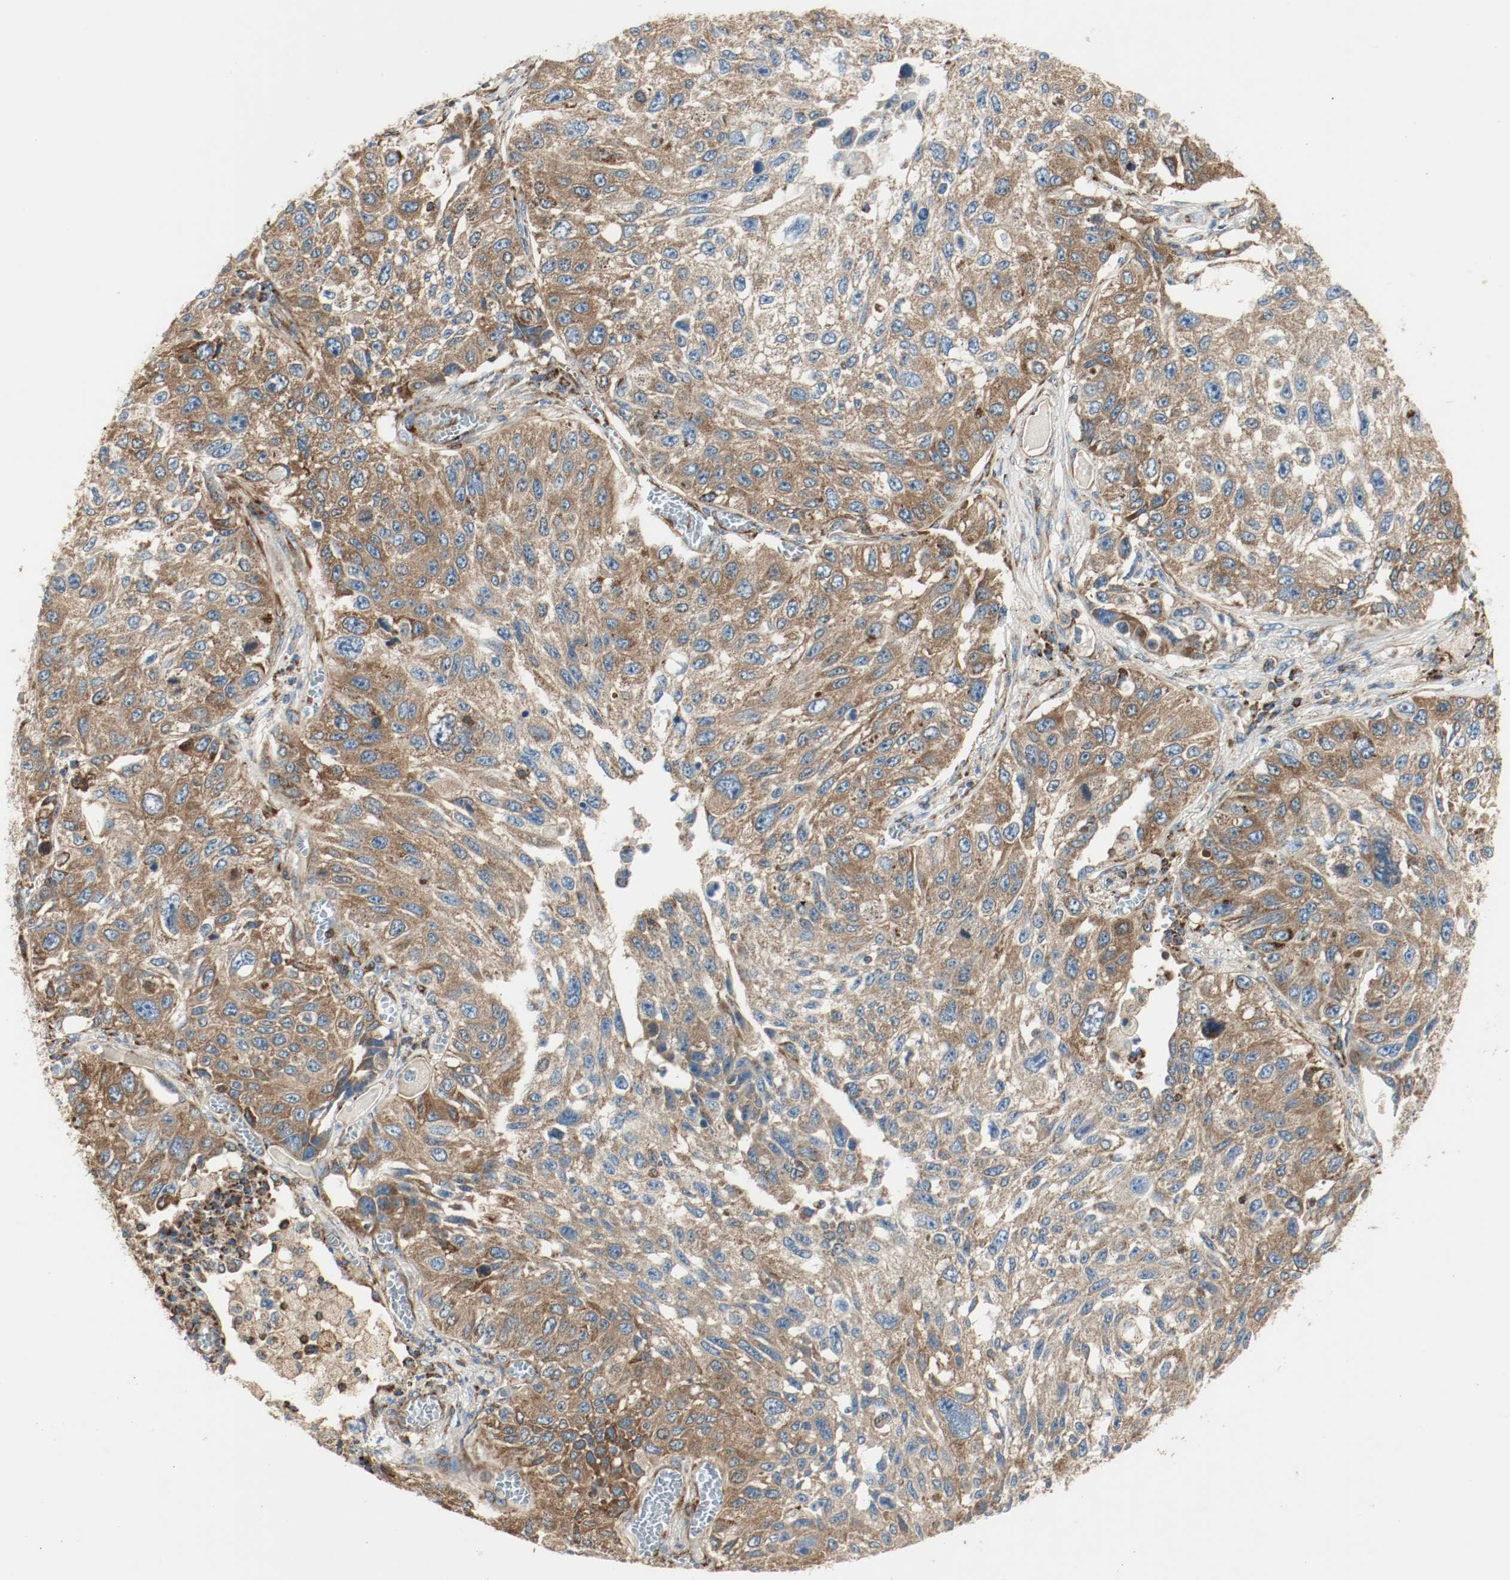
{"staining": {"intensity": "strong", "quantity": ">75%", "location": "cytoplasmic/membranous"}, "tissue": "lung cancer", "cell_type": "Tumor cells", "image_type": "cancer", "snomed": [{"axis": "morphology", "description": "Squamous cell carcinoma, NOS"}, {"axis": "topography", "description": "Lung"}], "caption": "Brown immunohistochemical staining in lung cancer (squamous cell carcinoma) demonstrates strong cytoplasmic/membranous expression in about >75% of tumor cells.", "gene": "PLCG1", "patient": {"sex": "male", "age": 71}}